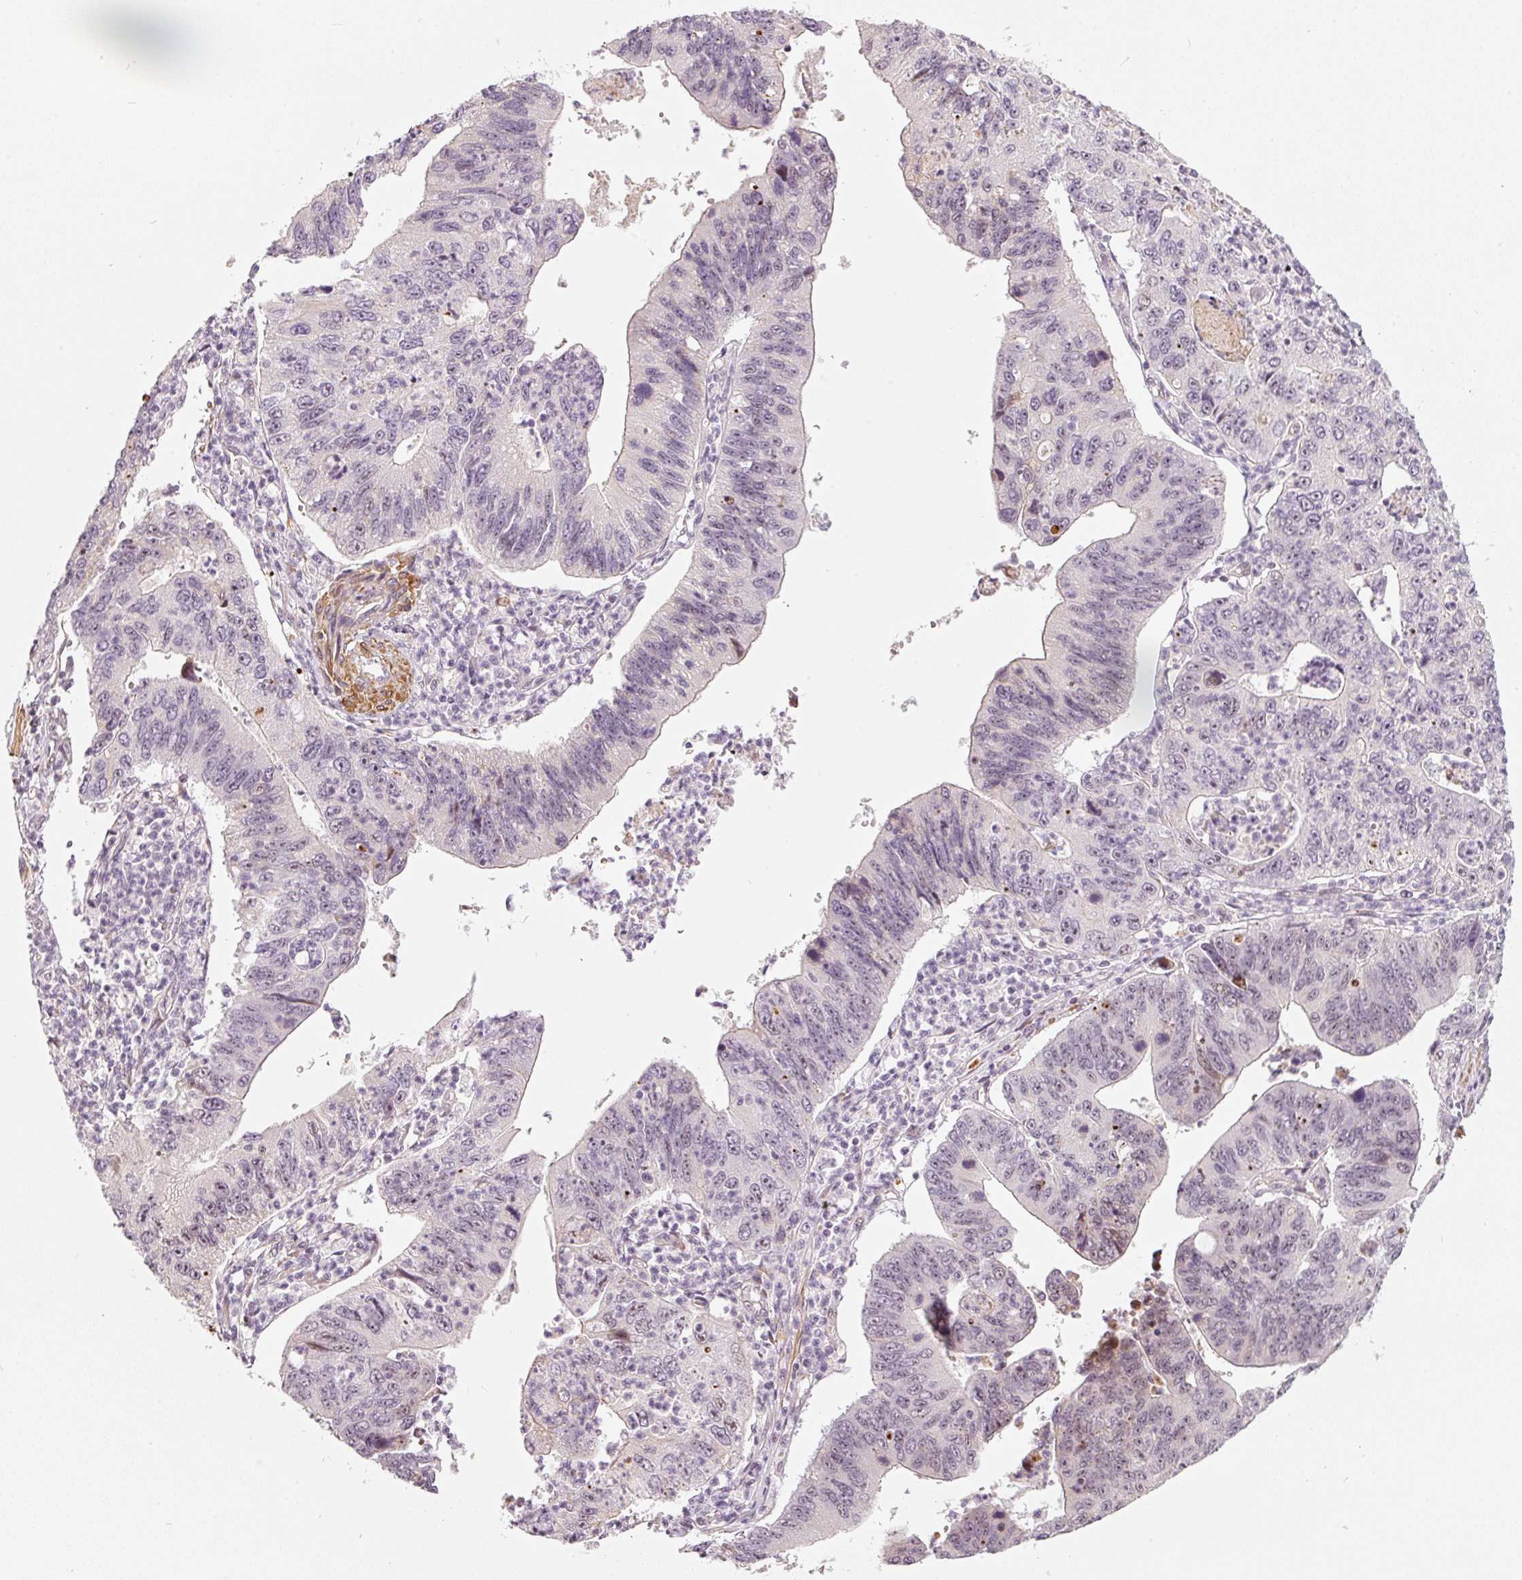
{"staining": {"intensity": "moderate", "quantity": "25%-75%", "location": "nuclear"}, "tissue": "stomach cancer", "cell_type": "Tumor cells", "image_type": "cancer", "snomed": [{"axis": "morphology", "description": "Adenocarcinoma, NOS"}, {"axis": "topography", "description": "Stomach"}], "caption": "A high-resolution micrograph shows immunohistochemistry staining of stomach cancer (adenocarcinoma), which reveals moderate nuclear expression in approximately 25%-75% of tumor cells.", "gene": "MXRA8", "patient": {"sex": "male", "age": 59}}